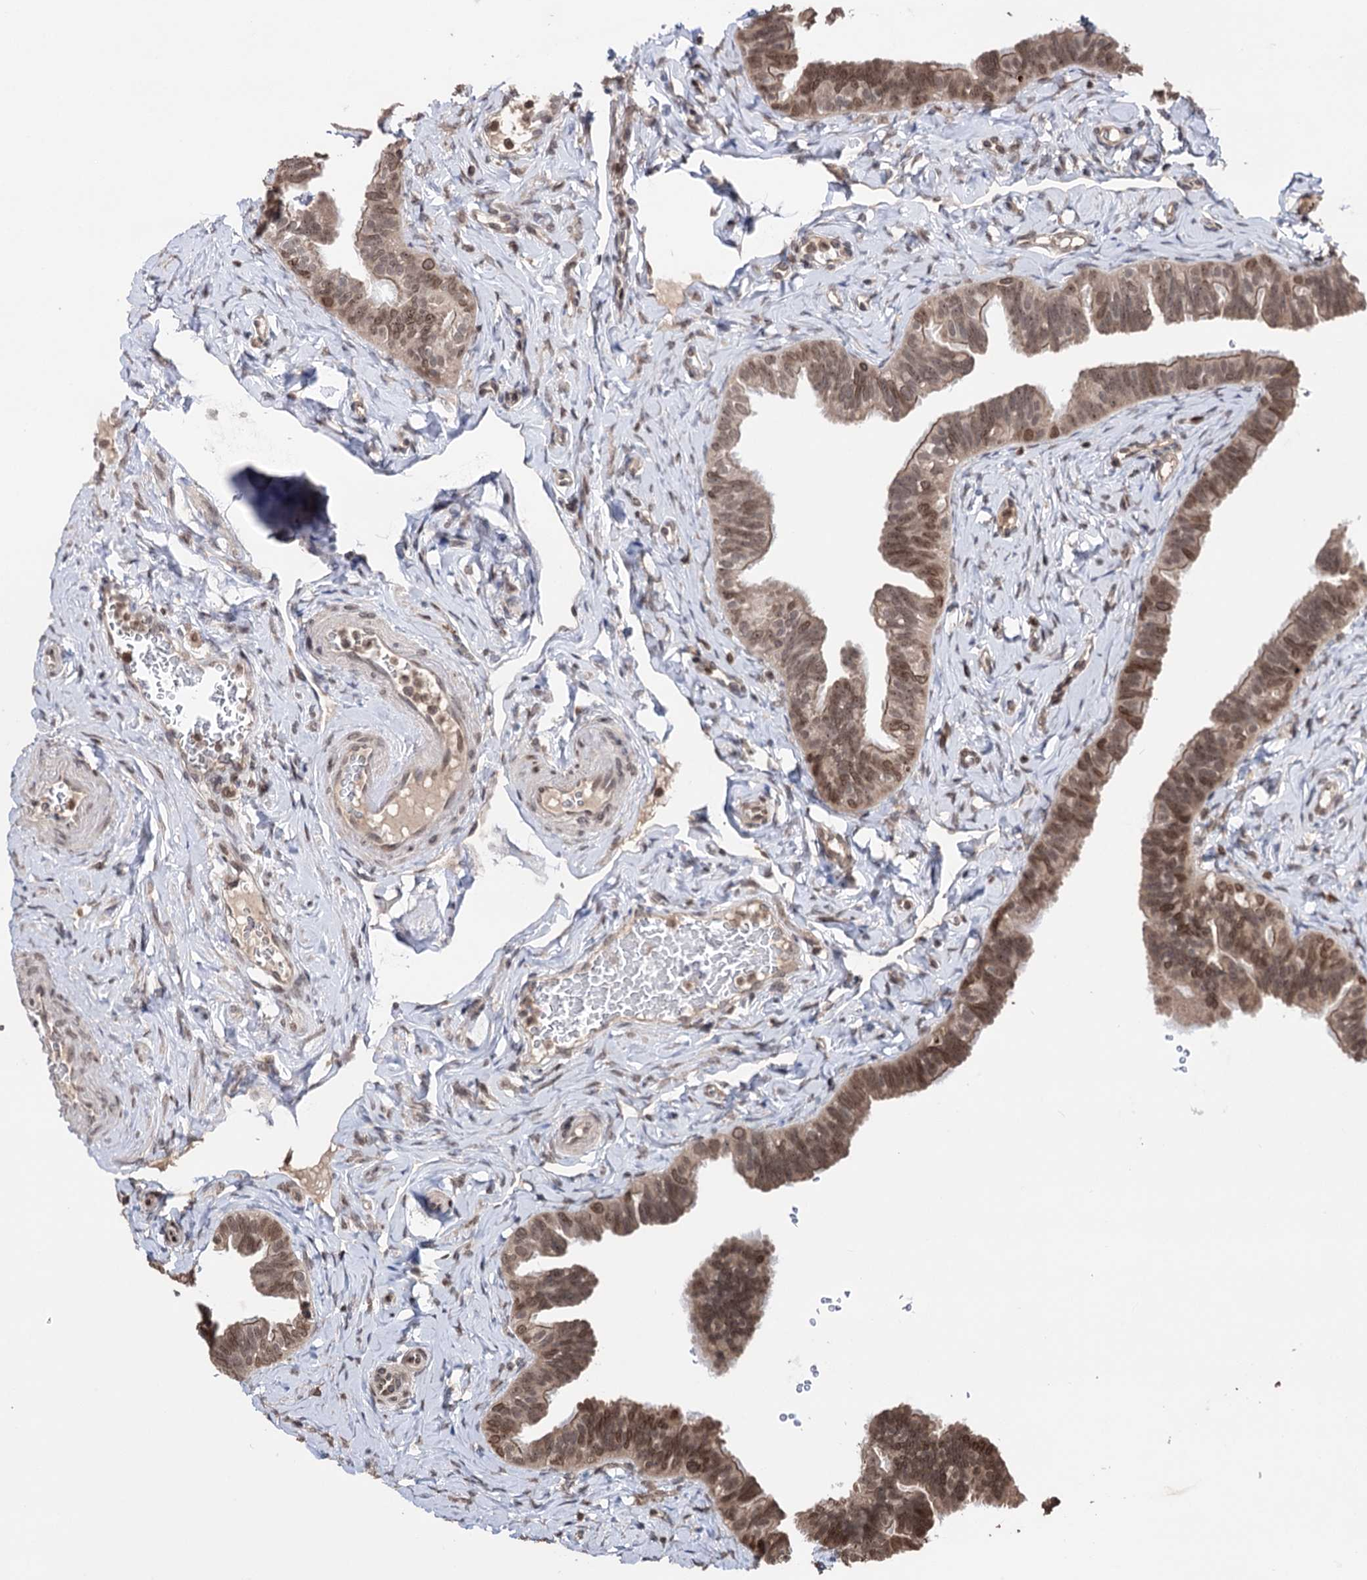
{"staining": {"intensity": "moderate", "quantity": ">75%", "location": "cytoplasmic/membranous,nuclear"}, "tissue": "fallopian tube", "cell_type": "Glandular cells", "image_type": "normal", "snomed": [{"axis": "morphology", "description": "Normal tissue, NOS"}, {"axis": "topography", "description": "Fallopian tube"}], "caption": "The micrograph shows immunohistochemical staining of unremarkable fallopian tube. There is moderate cytoplasmic/membranous,nuclear staining is identified in about >75% of glandular cells. (DAB = brown stain, brightfield microscopy at high magnification).", "gene": "CCDC77", "patient": {"sex": "female", "age": 39}}